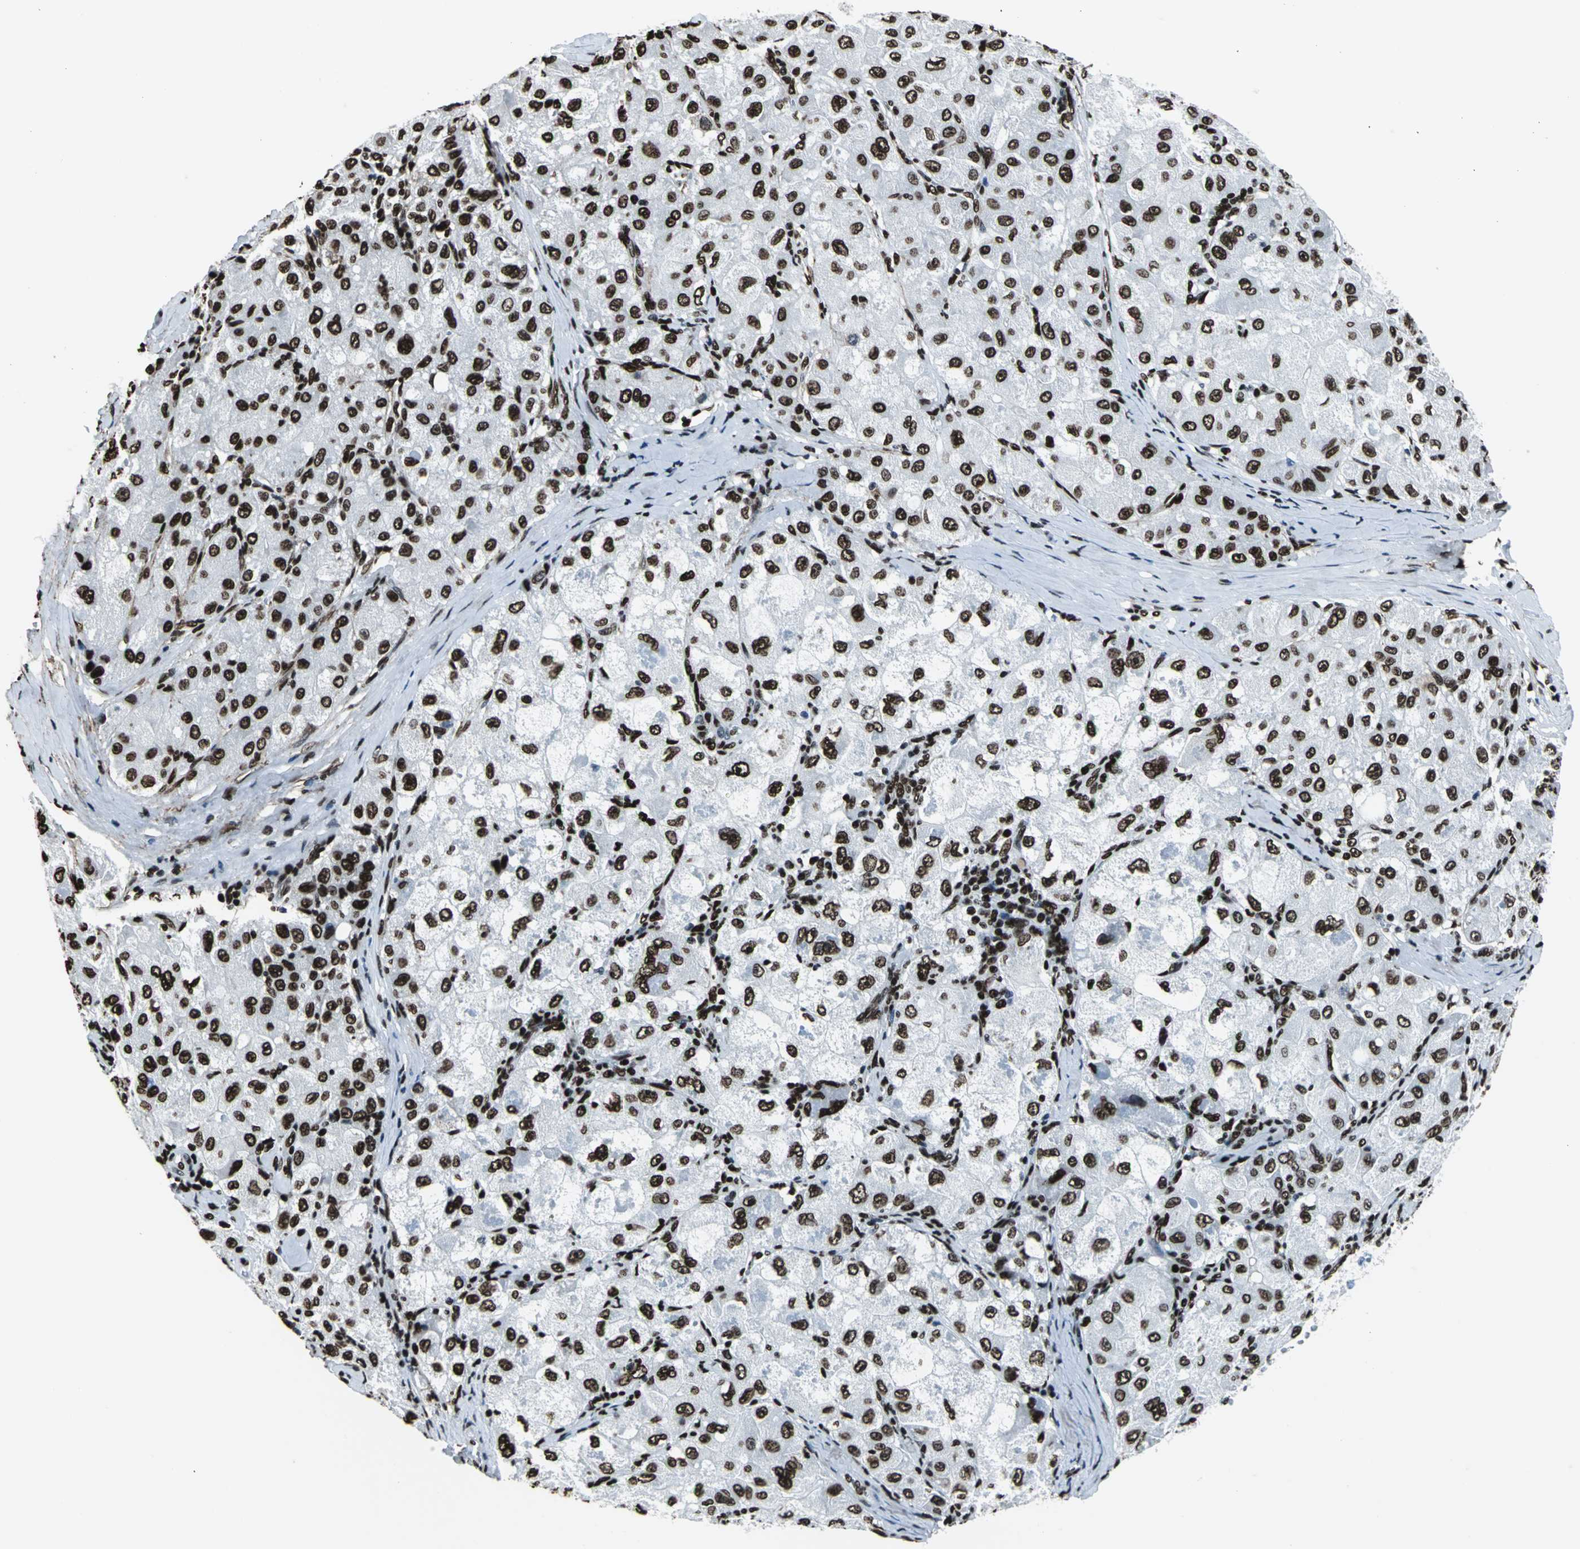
{"staining": {"intensity": "strong", "quantity": ">75%", "location": "nuclear"}, "tissue": "liver cancer", "cell_type": "Tumor cells", "image_type": "cancer", "snomed": [{"axis": "morphology", "description": "Carcinoma, Hepatocellular, NOS"}, {"axis": "topography", "description": "Liver"}], "caption": "The image reveals a brown stain indicating the presence of a protein in the nuclear of tumor cells in liver hepatocellular carcinoma.", "gene": "APEX1", "patient": {"sex": "male", "age": 80}}